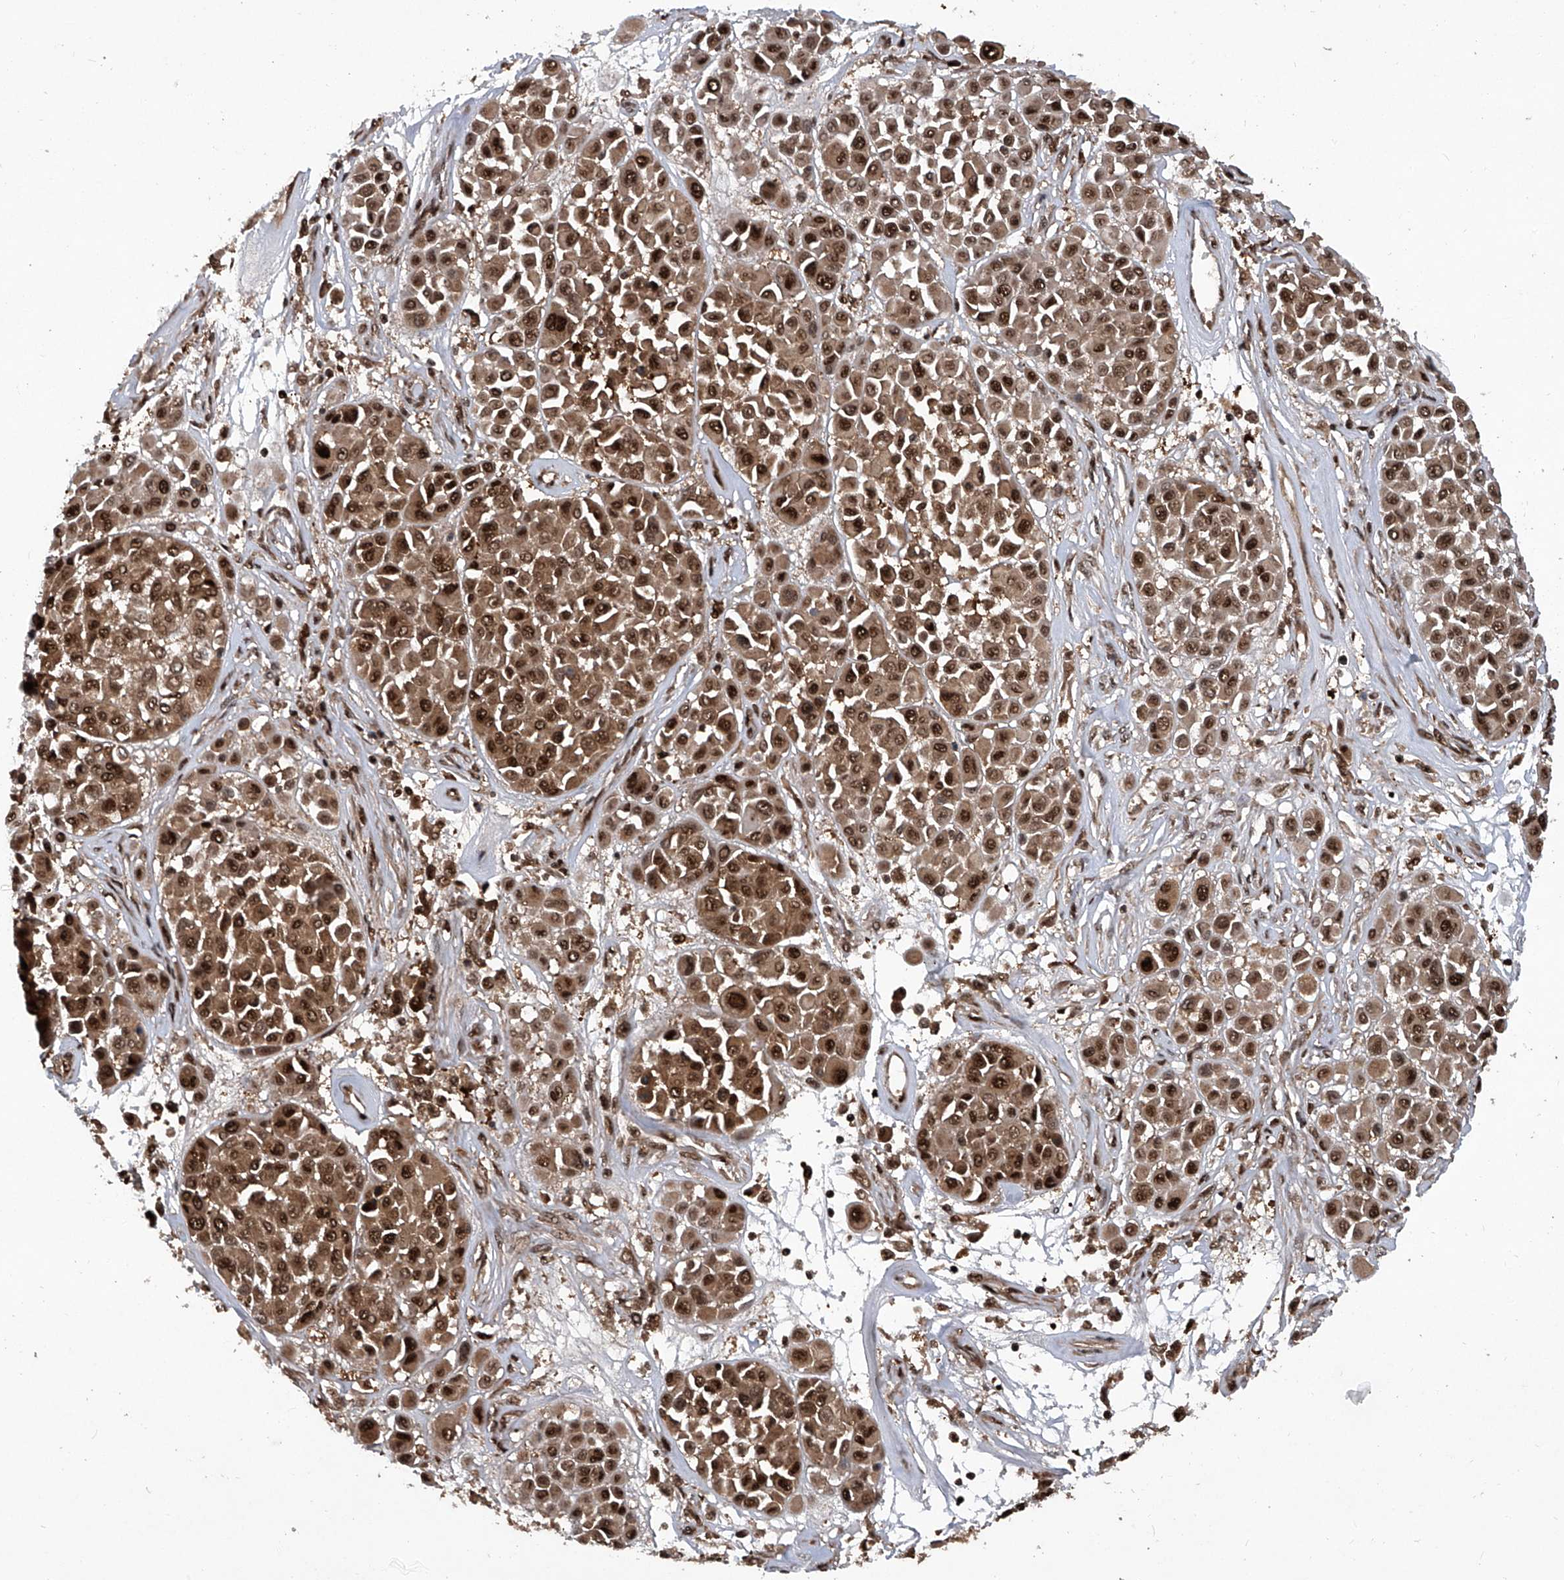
{"staining": {"intensity": "strong", "quantity": ">75%", "location": "cytoplasmic/membranous,nuclear"}, "tissue": "melanoma", "cell_type": "Tumor cells", "image_type": "cancer", "snomed": [{"axis": "morphology", "description": "Malignant melanoma, Metastatic site"}, {"axis": "topography", "description": "Soft tissue"}], "caption": "Protein staining displays strong cytoplasmic/membranous and nuclear positivity in about >75% of tumor cells in melanoma.", "gene": "PSMB1", "patient": {"sex": "male", "age": 41}}